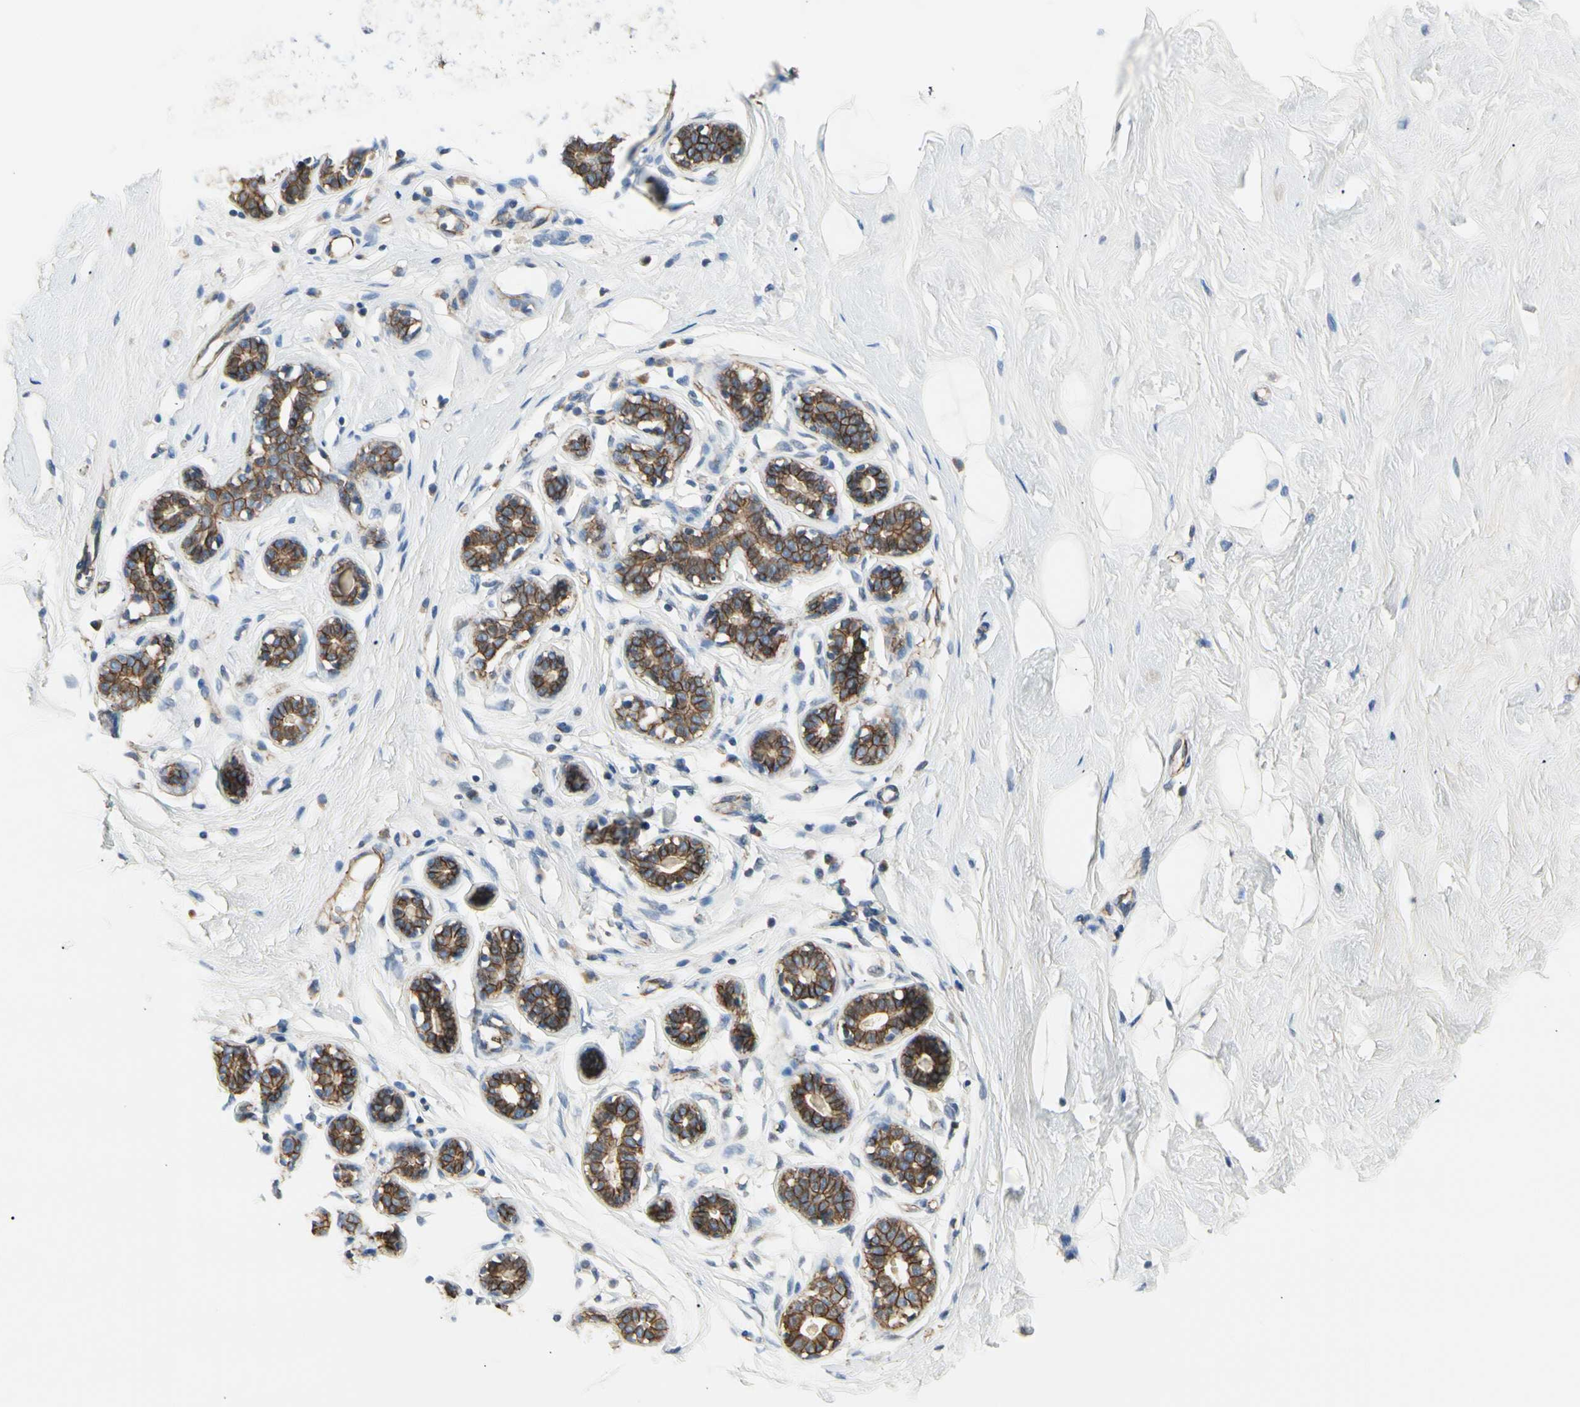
{"staining": {"intensity": "negative", "quantity": "none", "location": "none"}, "tissue": "breast", "cell_type": "Adipocytes", "image_type": "normal", "snomed": [{"axis": "morphology", "description": "Normal tissue, NOS"}, {"axis": "topography", "description": "Breast"}], "caption": "This is an immunohistochemistry (IHC) micrograph of unremarkable human breast. There is no staining in adipocytes.", "gene": "LGR6", "patient": {"sex": "female", "age": 23}}